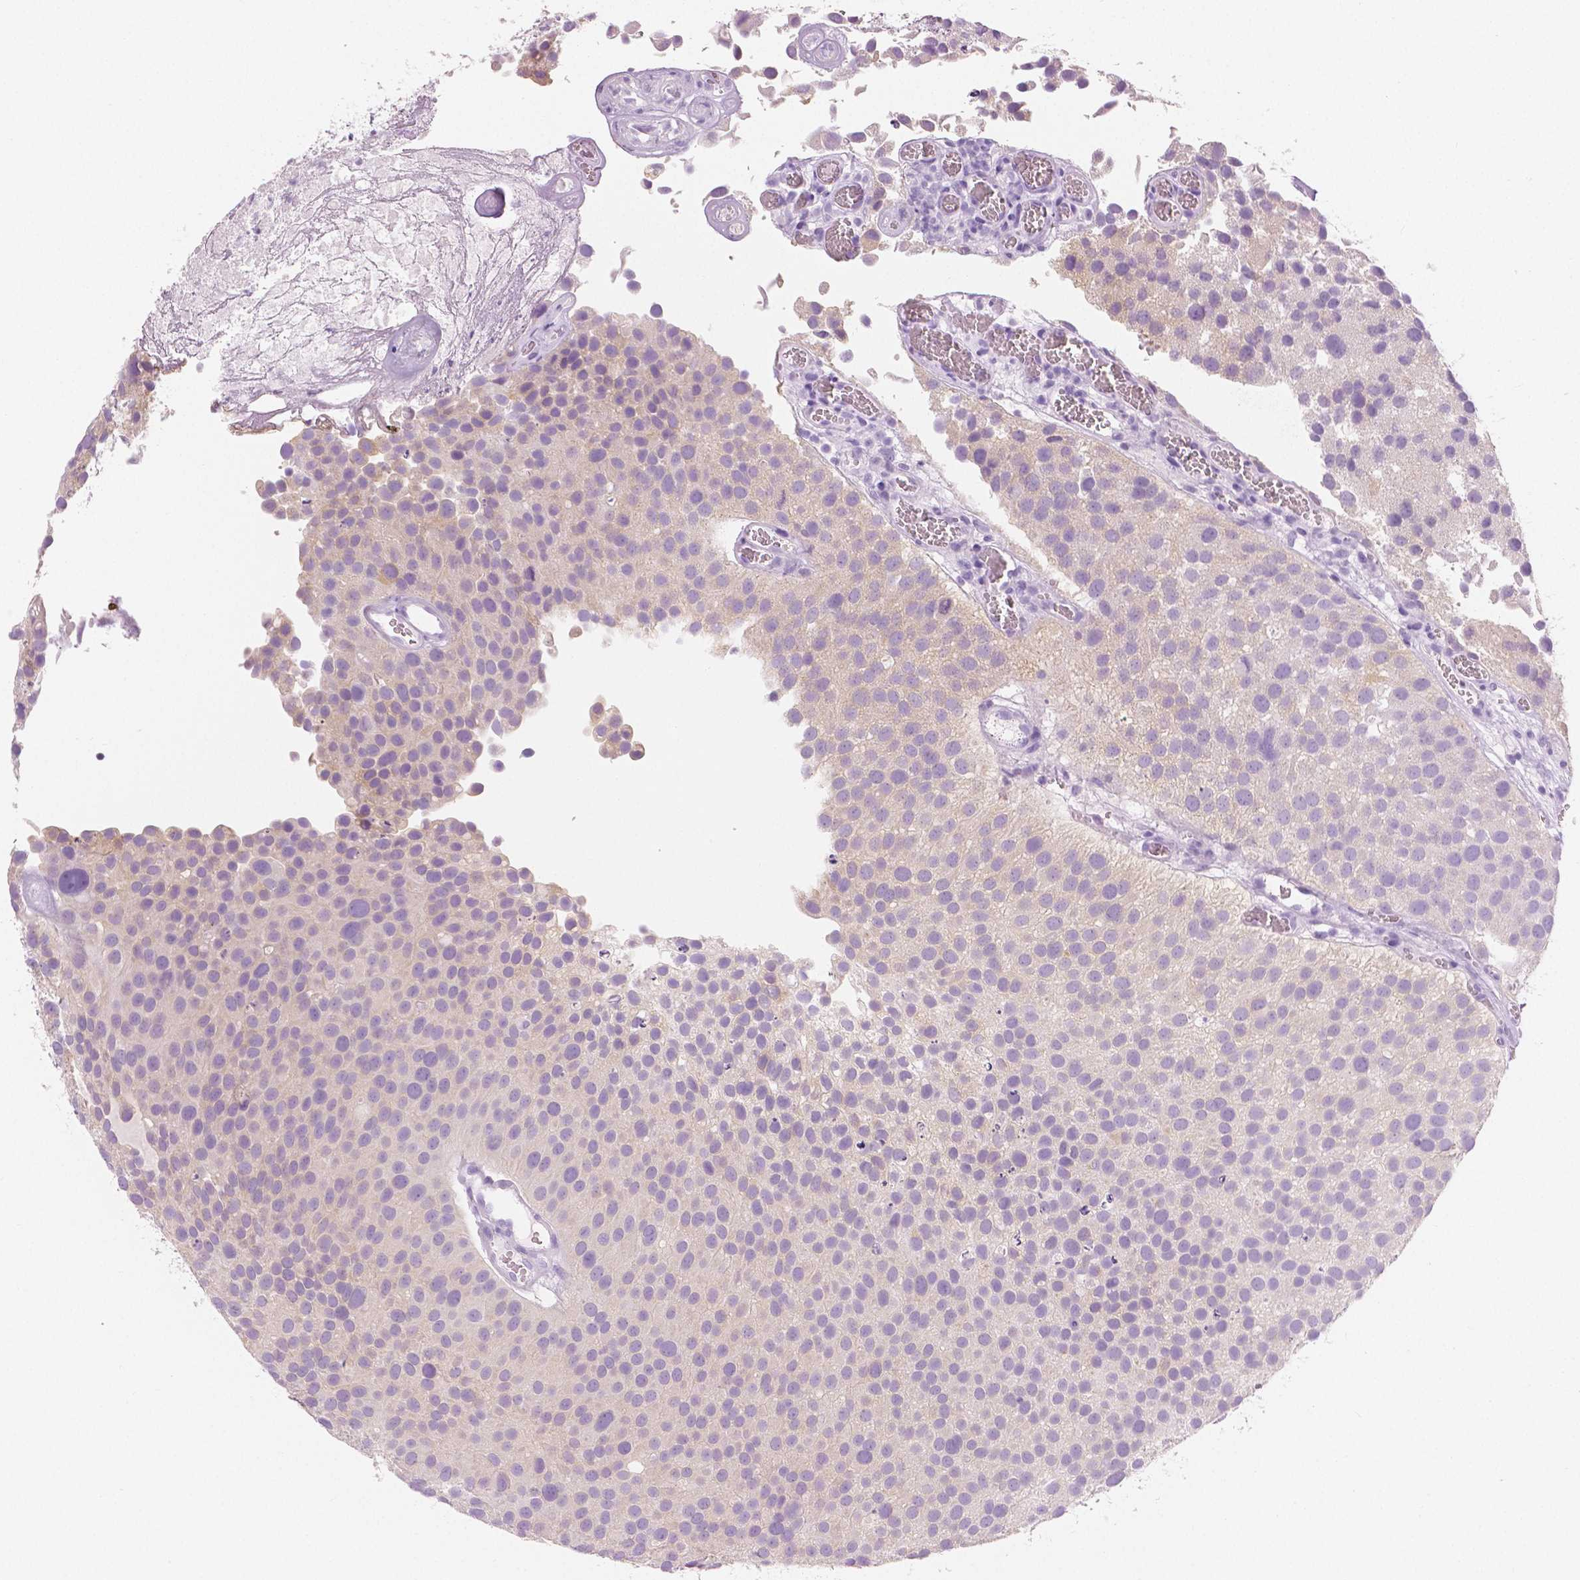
{"staining": {"intensity": "negative", "quantity": "none", "location": "none"}, "tissue": "urothelial cancer", "cell_type": "Tumor cells", "image_type": "cancer", "snomed": [{"axis": "morphology", "description": "Urothelial carcinoma, Low grade"}, {"axis": "topography", "description": "Urinary bladder"}], "caption": "This is an immunohistochemistry image of urothelial cancer. There is no staining in tumor cells.", "gene": "PLIN4", "patient": {"sex": "female", "age": 69}}